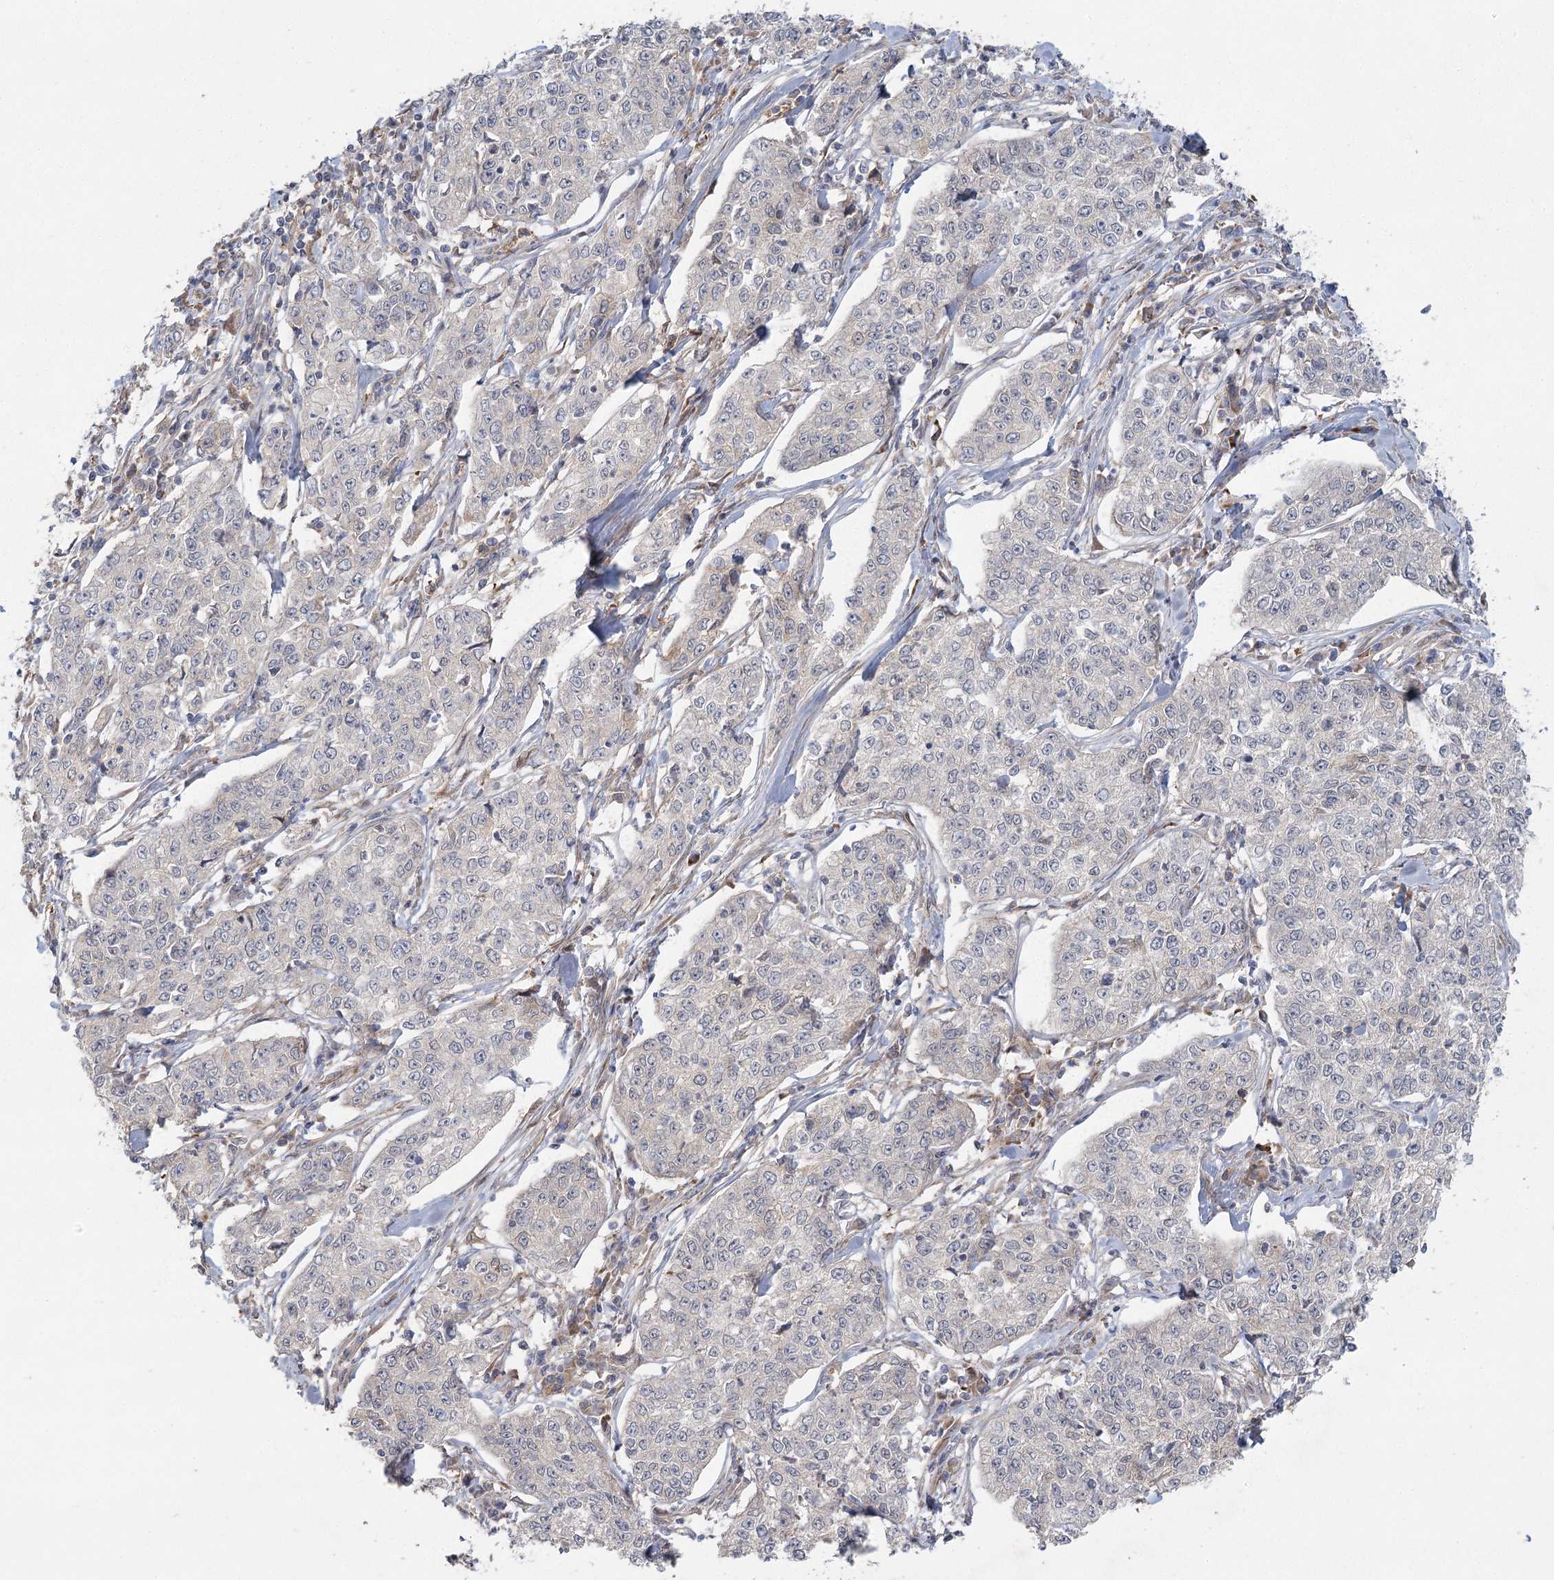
{"staining": {"intensity": "negative", "quantity": "none", "location": "none"}, "tissue": "cervical cancer", "cell_type": "Tumor cells", "image_type": "cancer", "snomed": [{"axis": "morphology", "description": "Squamous cell carcinoma, NOS"}, {"axis": "topography", "description": "Cervix"}], "caption": "High power microscopy histopathology image of an immunohistochemistry (IHC) image of cervical cancer (squamous cell carcinoma), revealing no significant positivity in tumor cells.", "gene": "FAM110C", "patient": {"sex": "female", "age": 35}}